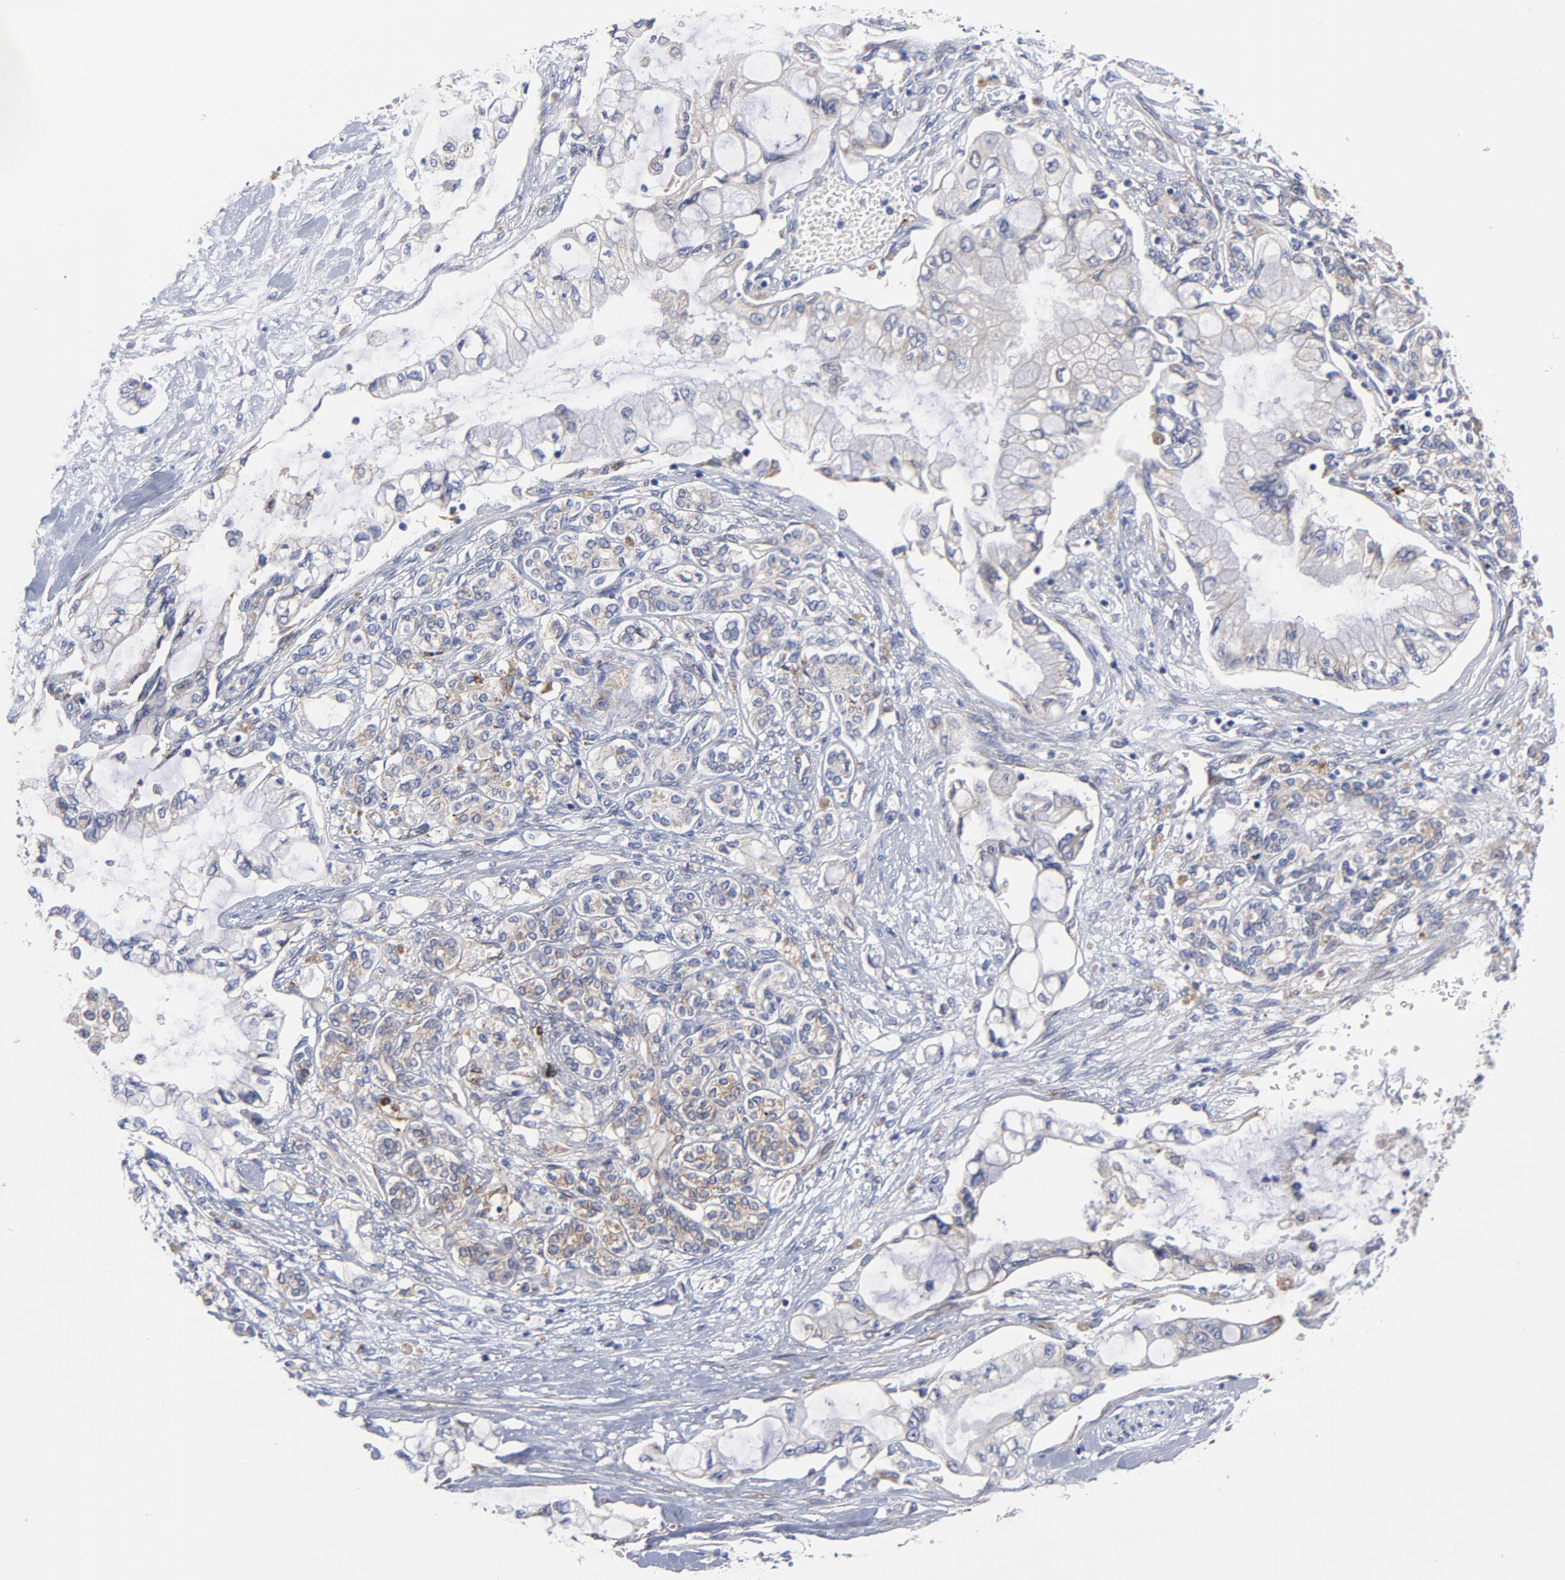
{"staining": {"intensity": "negative", "quantity": "none", "location": "none"}, "tissue": "pancreatic cancer", "cell_type": "Tumor cells", "image_type": "cancer", "snomed": [{"axis": "morphology", "description": "Adenocarcinoma, NOS"}, {"axis": "topography", "description": "Pancreas"}], "caption": "Immunohistochemistry (IHC) micrograph of neoplastic tissue: human pancreatic cancer (adenocarcinoma) stained with DAB (3,3'-diaminobenzidine) displays no significant protein expression in tumor cells.", "gene": "RAPGEF3", "patient": {"sex": "female", "age": 70}}